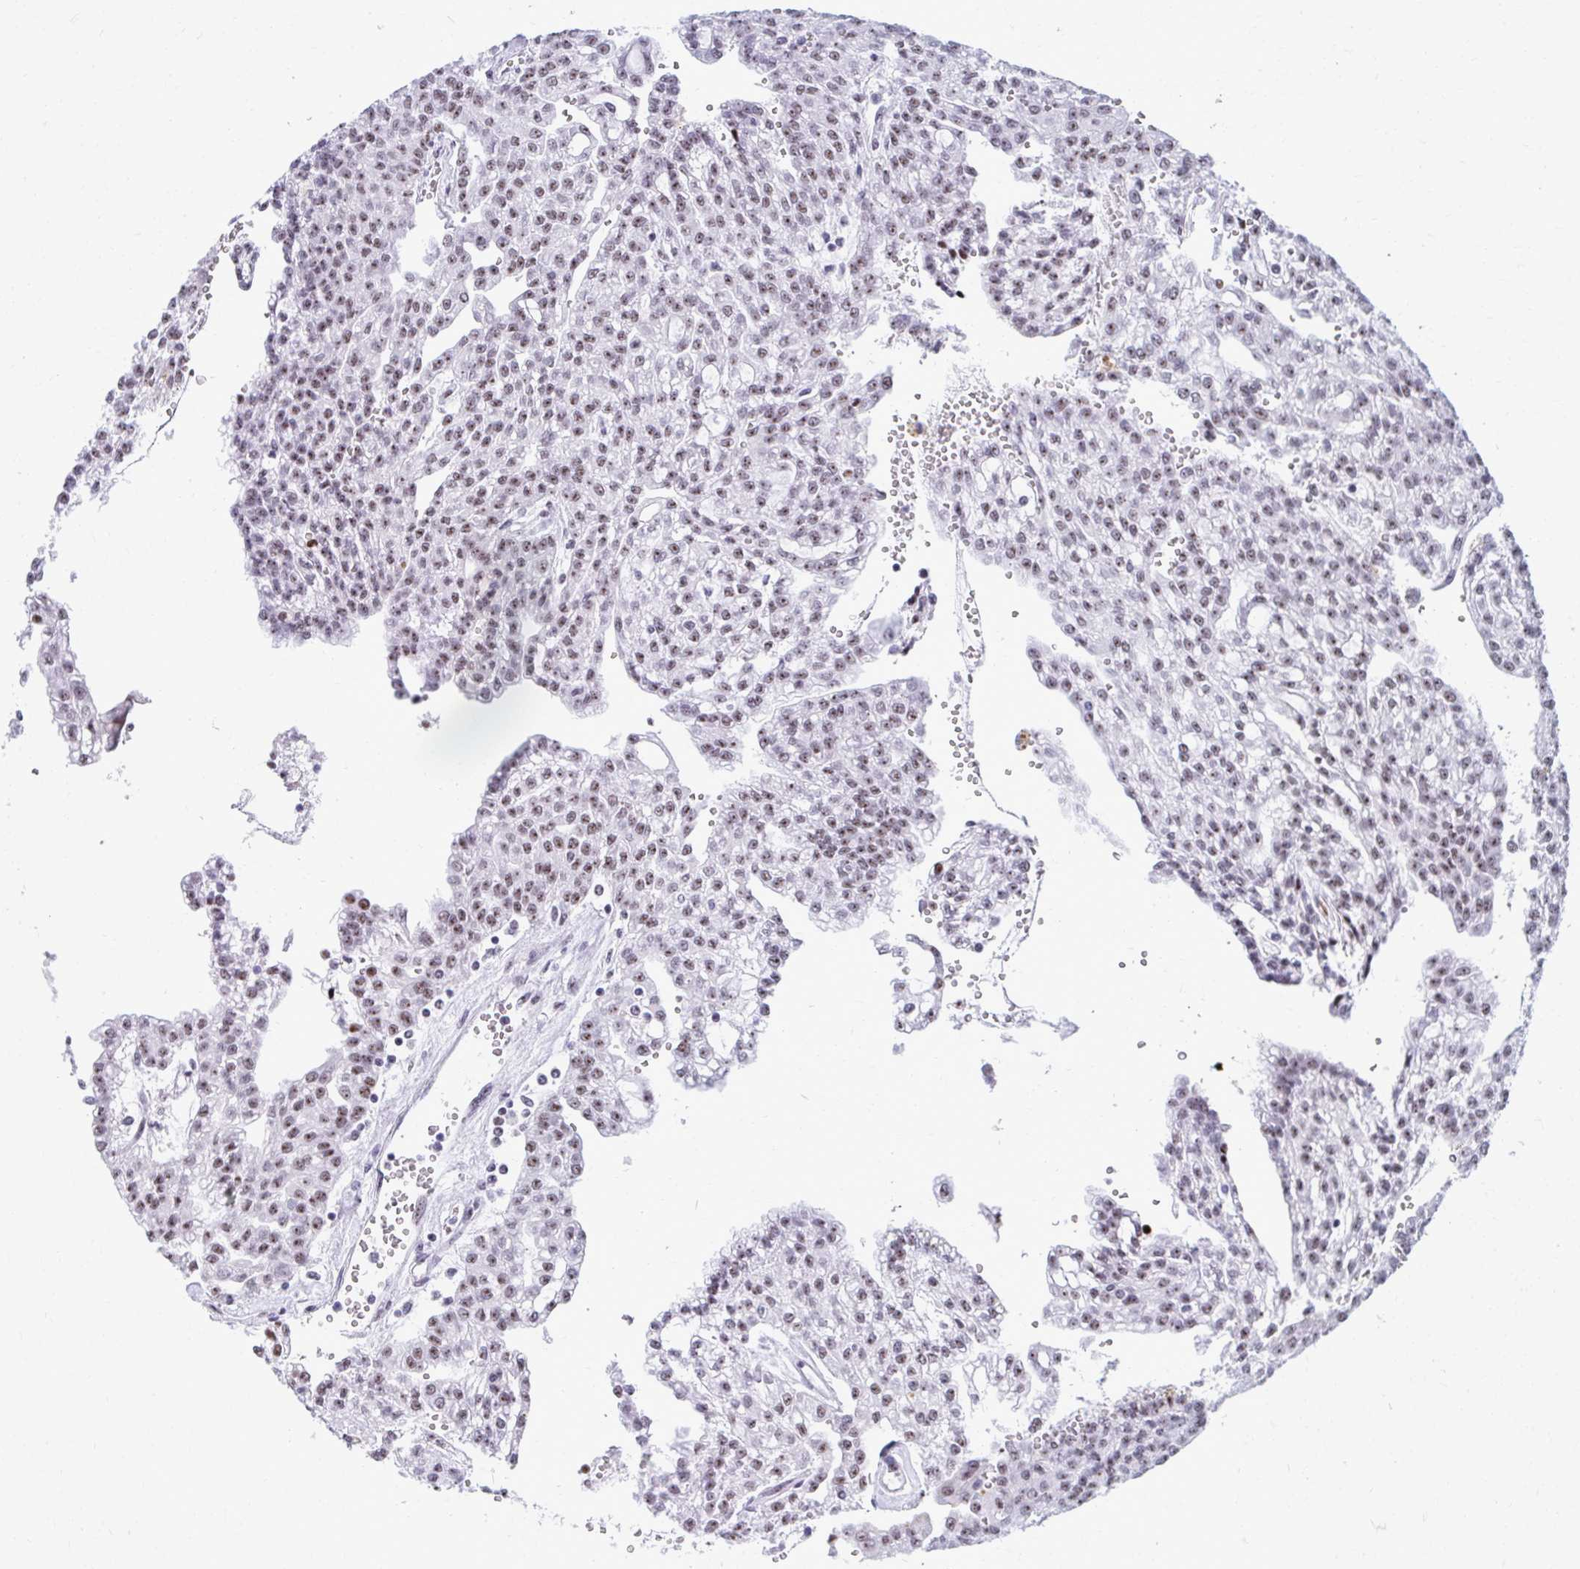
{"staining": {"intensity": "moderate", "quantity": ">75%", "location": "nuclear"}, "tissue": "renal cancer", "cell_type": "Tumor cells", "image_type": "cancer", "snomed": [{"axis": "morphology", "description": "Adenocarcinoma, NOS"}, {"axis": "topography", "description": "Kidney"}], "caption": "Immunohistochemistry (IHC) (DAB) staining of human renal adenocarcinoma demonstrates moderate nuclear protein expression in approximately >75% of tumor cells.", "gene": "PELP1", "patient": {"sex": "male", "age": 63}}